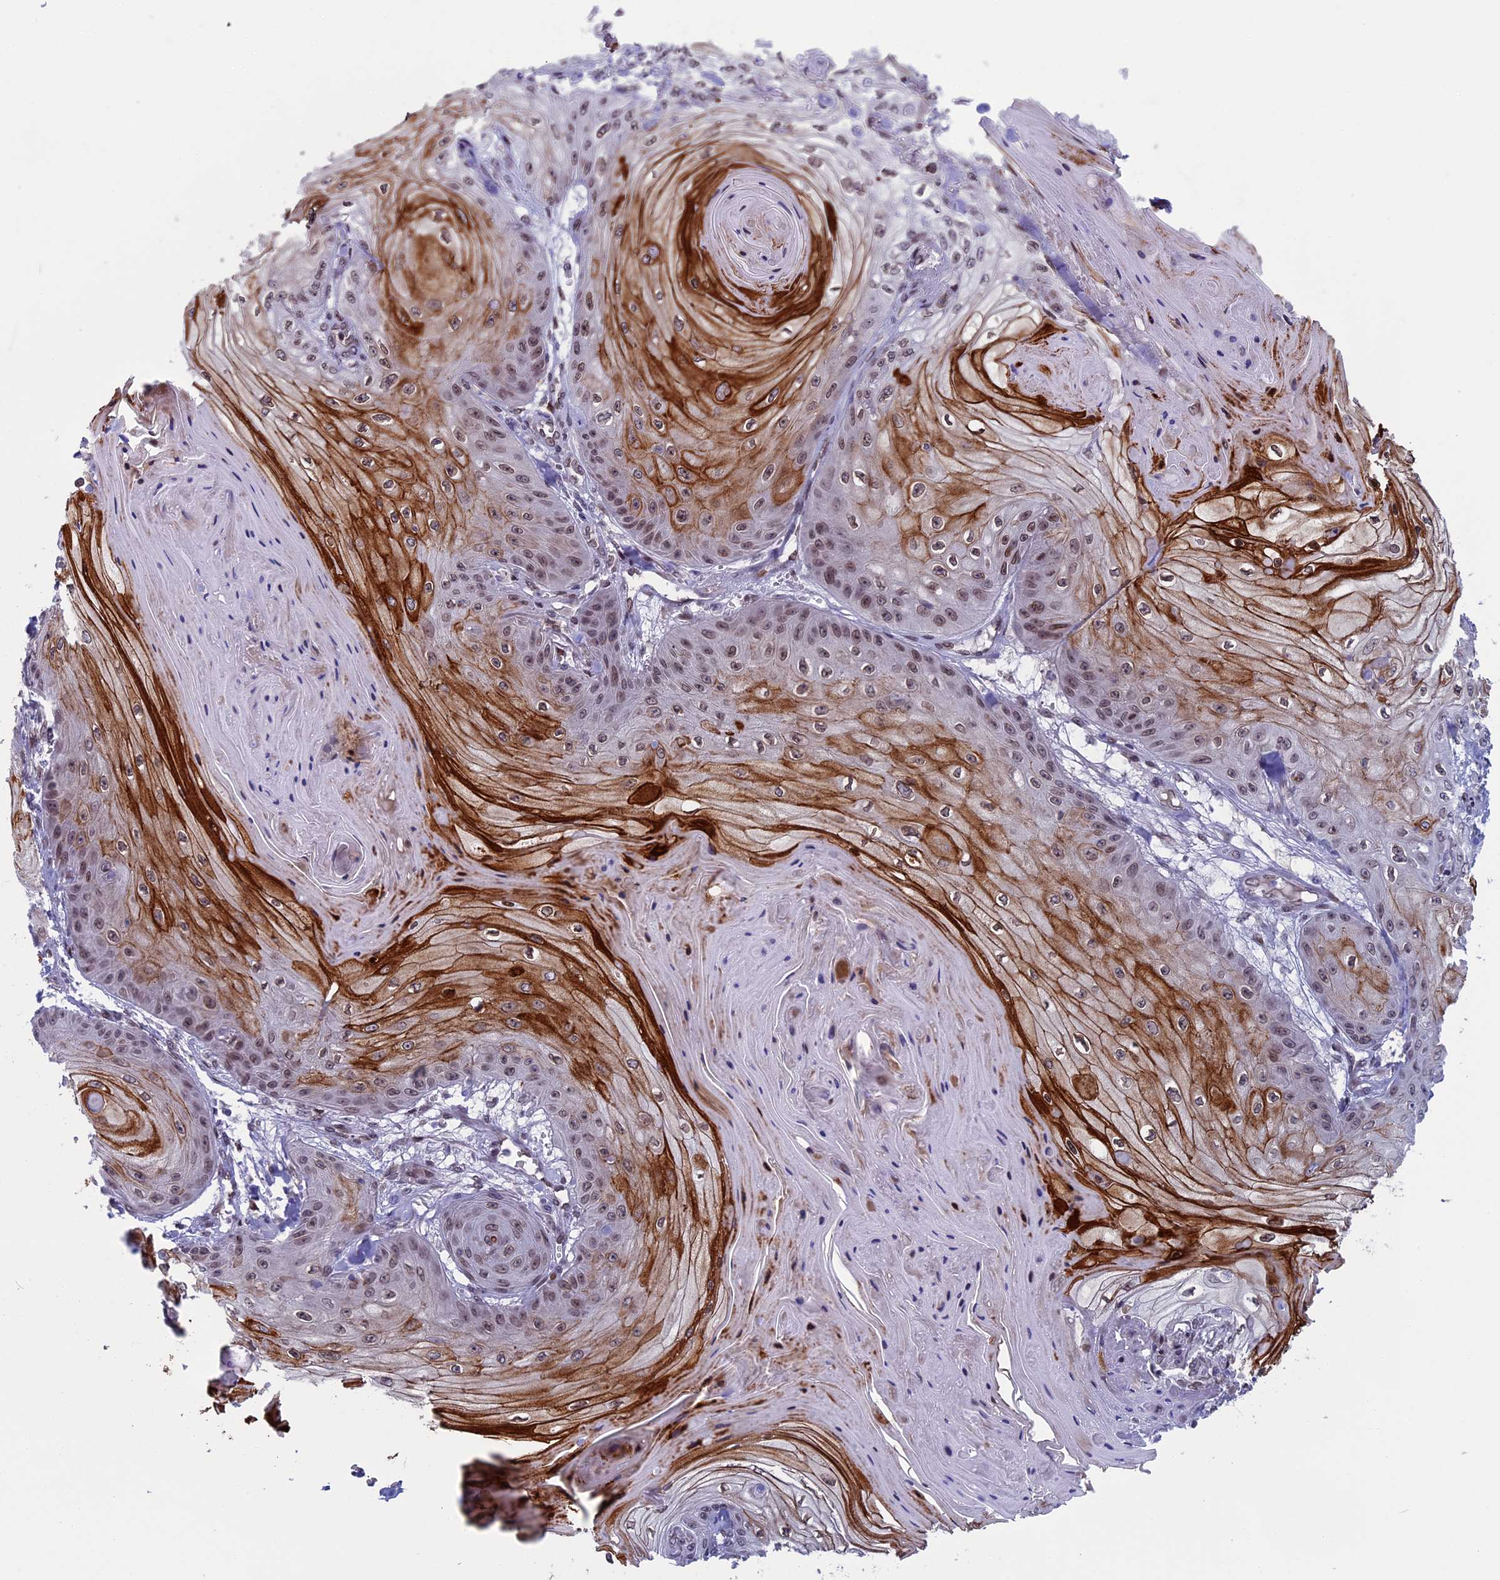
{"staining": {"intensity": "strong", "quantity": "25%-75%", "location": "cytoplasmic/membranous,nuclear"}, "tissue": "skin cancer", "cell_type": "Tumor cells", "image_type": "cancer", "snomed": [{"axis": "morphology", "description": "Squamous cell carcinoma, NOS"}, {"axis": "topography", "description": "Skin"}], "caption": "This is an image of immunohistochemistry (IHC) staining of skin cancer (squamous cell carcinoma), which shows strong staining in the cytoplasmic/membranous and nuclear of tumor cells.", "gene": "GPSM1", "patient": {"sex": "male", "age": 74}}